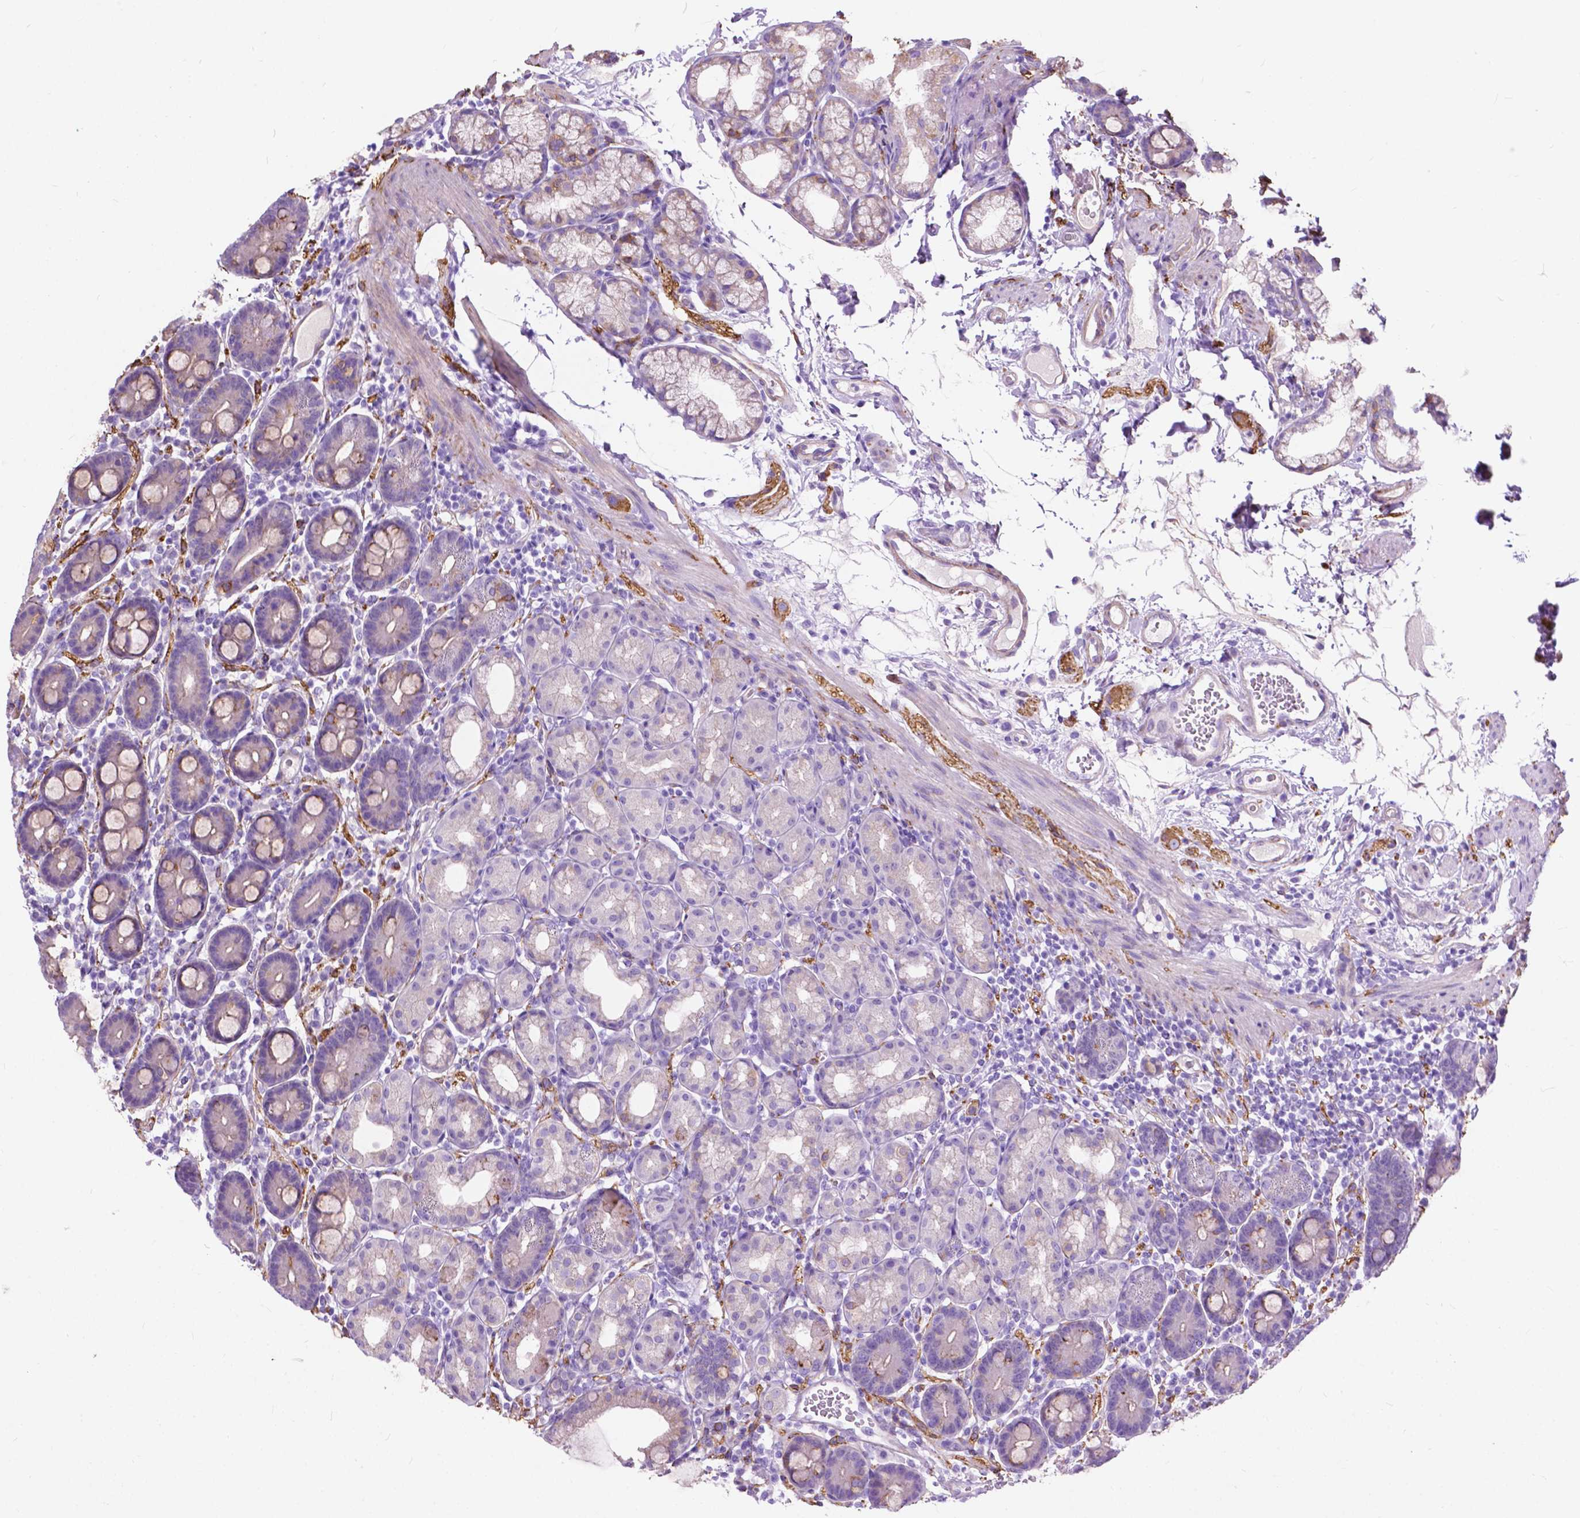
{"staining": {"intensity": "moderate", "quantity": "<25%", "location": "cytoplasmic/membranous"}, "tissue": "duodenum", "cell_type": "Glandular cells", "image_type": "normal", "snomed": [{"axis": "morphology", "description": "Normal tissue, NOS"}, {"axis": "topography", "description": "Pancreas"}, {"axis": "topography", "description": "Duodenum"}], "caption": "Immunohistochemistry (IHC) image of benign duodenum: human duodenum stained using immunohistochemistry exhibits low levels of moderate protein expression localized specifically in the cytoplasmic/membranous of glandular cells, appearing as a cytoplasmic/membranous brown color.", "gene": "PCDHA12", "patient": {"sex": "male", "age": 59}}